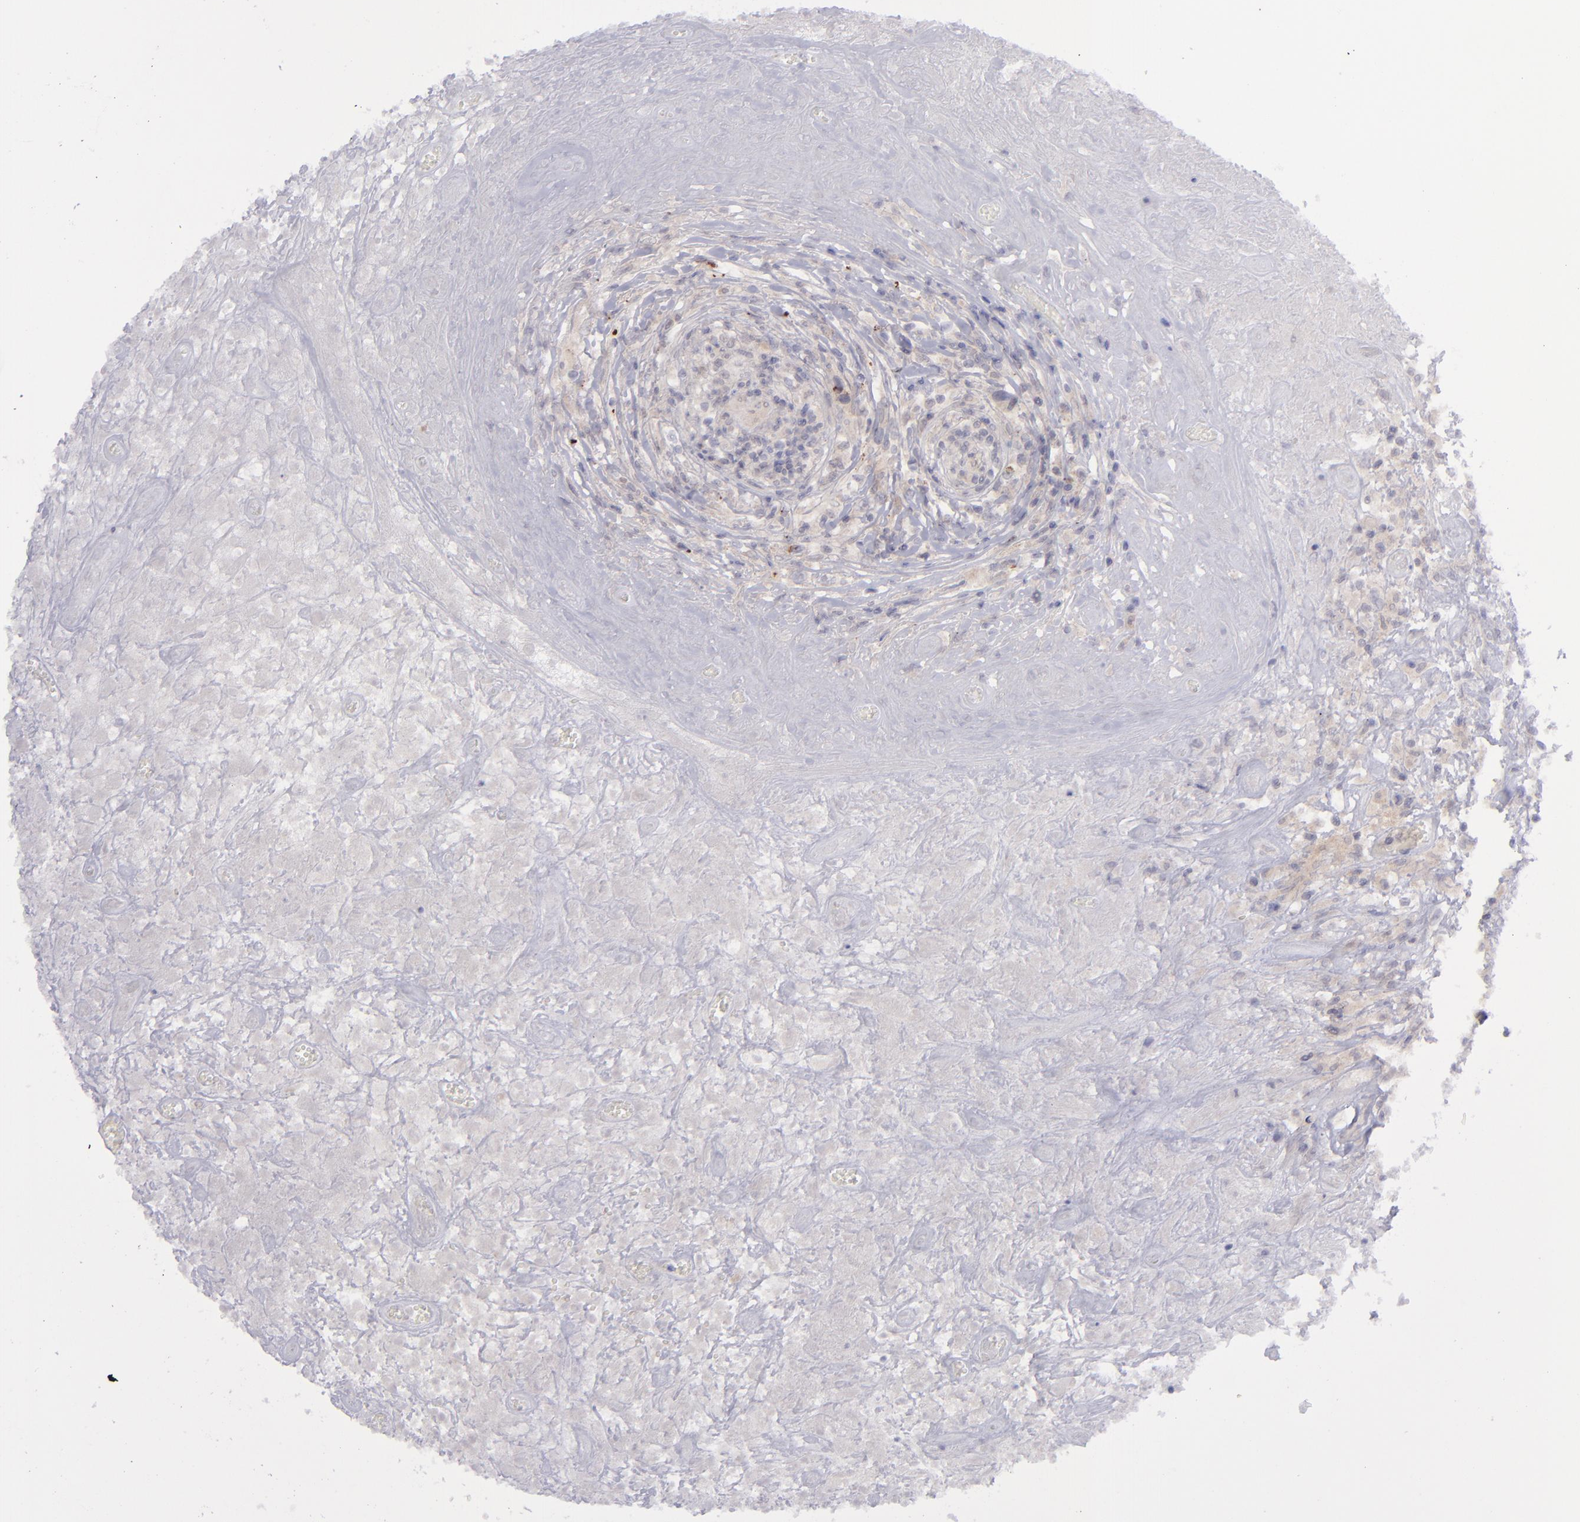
{"staining": {"intensity": "moderate", "quantity": ">75%", "location": "cytoplasmic/membranous"}, "tissue": "lymphoma", "cell_type": "Tumor cells", "image_type": "cancer", "snomed": [{"axis": "morphology", "description": "Hodgkin's disease, NOS"}, {"axis": "topography", "description": "Lymph node"}], "caption": "Immunohistochemical staining of lymphoma demonstrates medium levels of moderate cytoplasmic/membranous staining in about >75% of tumor cells.", "gene": "EVPL", "patient": {"sex": "male", "age": 46}}